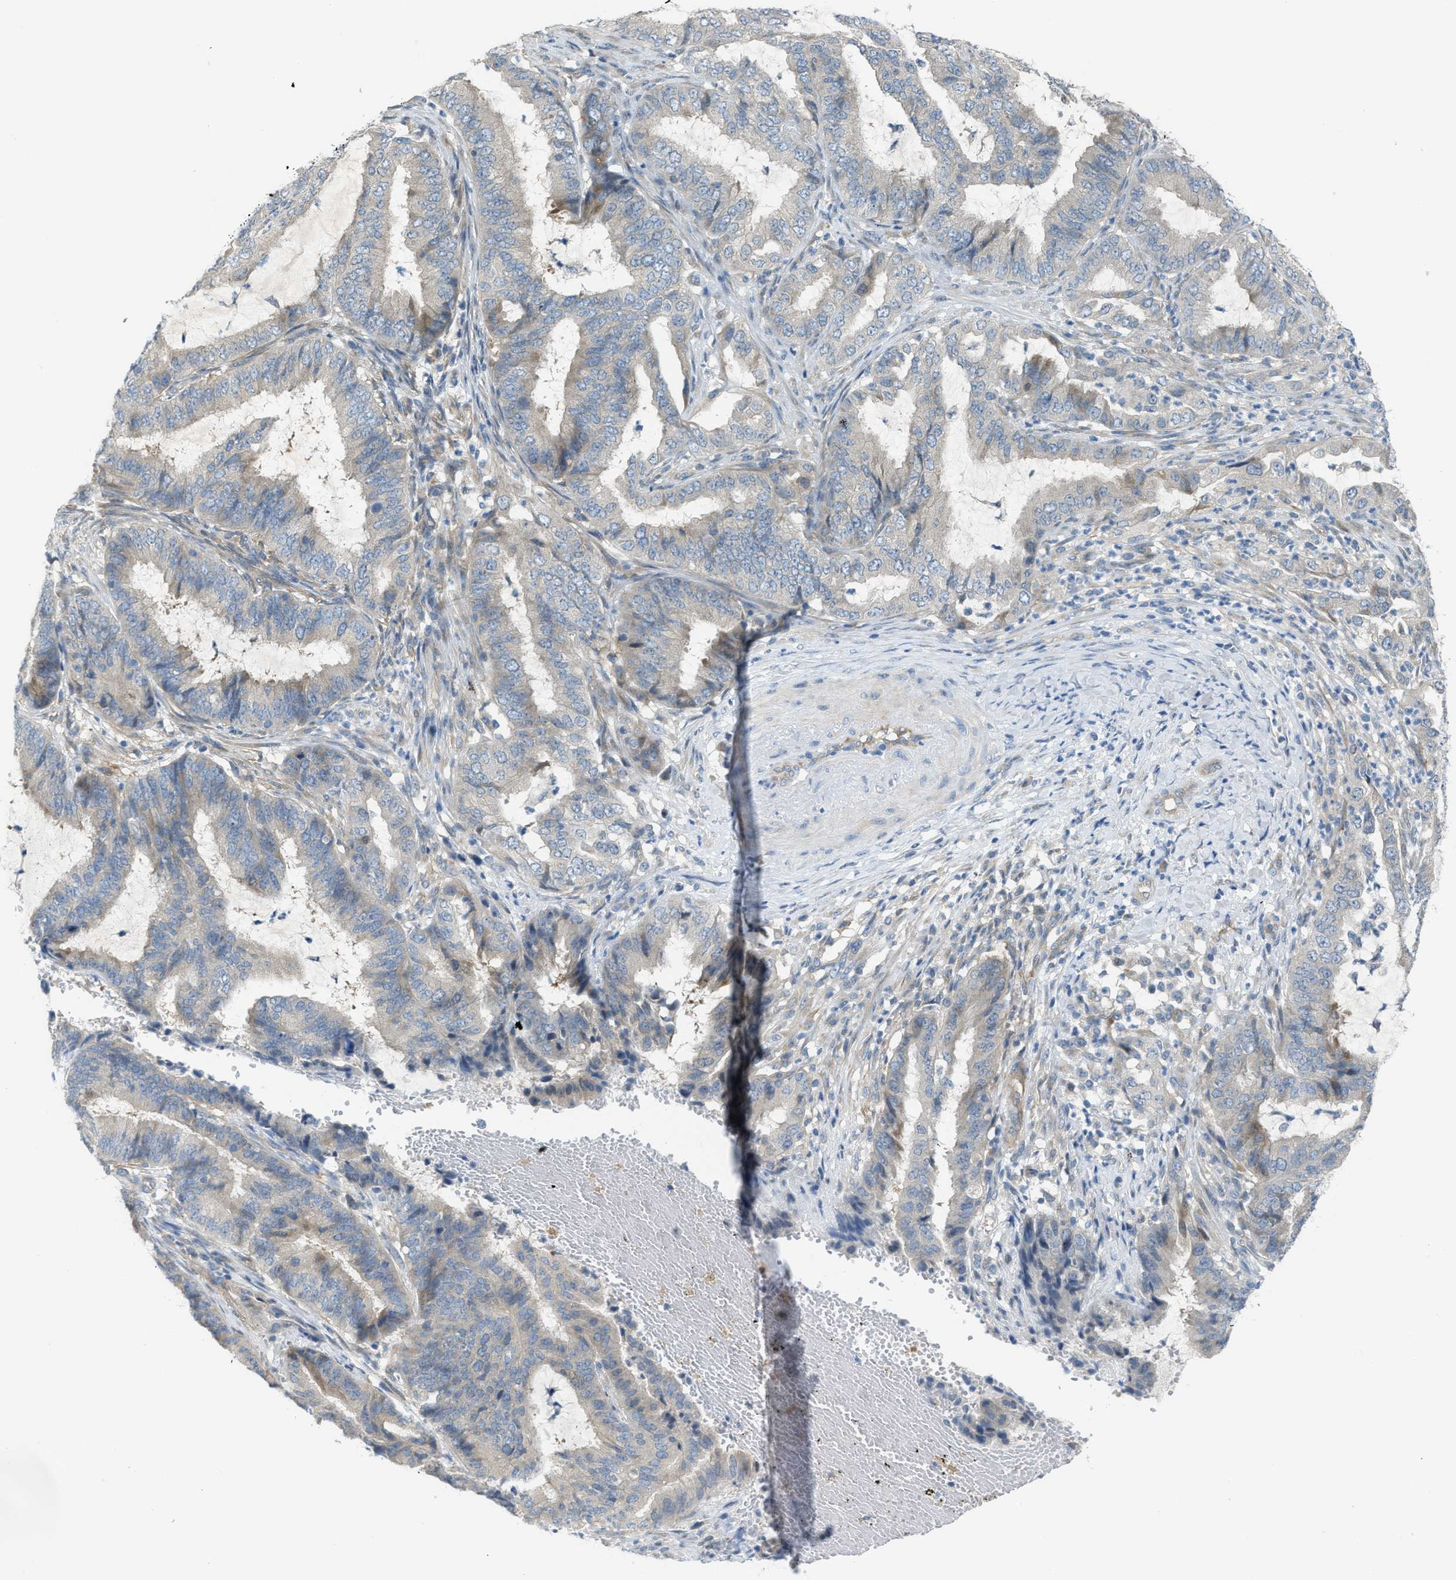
{"staining": {"intensity": "negative", "quantity": "none", "location": "none"}, "tissue": "endometrial cancer", "cell_type": "Tumor cells", "image_type": "cancer", "snomed": [{"axis": "morphology", "description": "Adenocarcinoma, NOS"}, {"axis": "topography", "description": "Endometrium"}], "caption": "Photomicrograph shows no significant protein staining in tumor cells of adenocarcinoma (endometrial).", "gene": "KLHDC10", "patient": {"sex": "female", "age": 51}}